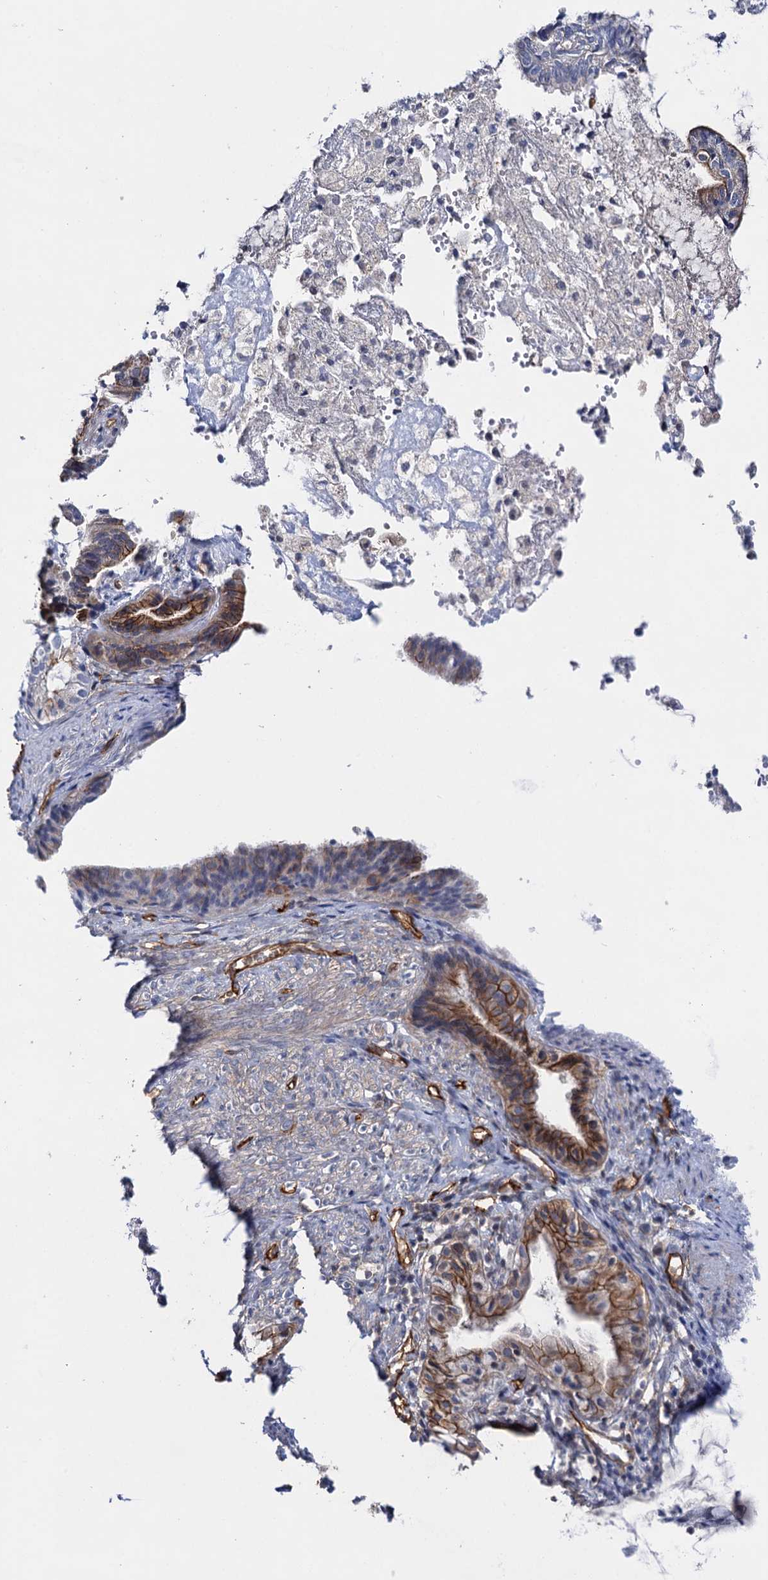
{"staining": {"intensity": "strong", "quantity": "<25%", "location": "cytoplasmic/membranous"}, "tissue": "endometrial cancer", "cell_type": "Tumor cells", "image_type": "cancer", "snomed": [{"axis": "morphology", "description": "Adenocarcinoma, NOS"}, {"axis": "topography", "description": "Endometrium"}], "caption": "A medium amount of strong cytoplasmic/membranous staining is present in about <25% of tumor cells in endometrial cancer (adenocarcinoma) tissue. Using DAB (brown) and hematoxylin (blue) stains, captured at high magnification using brightfield microscopy.", "gene": "ABLIM1", "patient": {"sex": "female", "age": 86}}